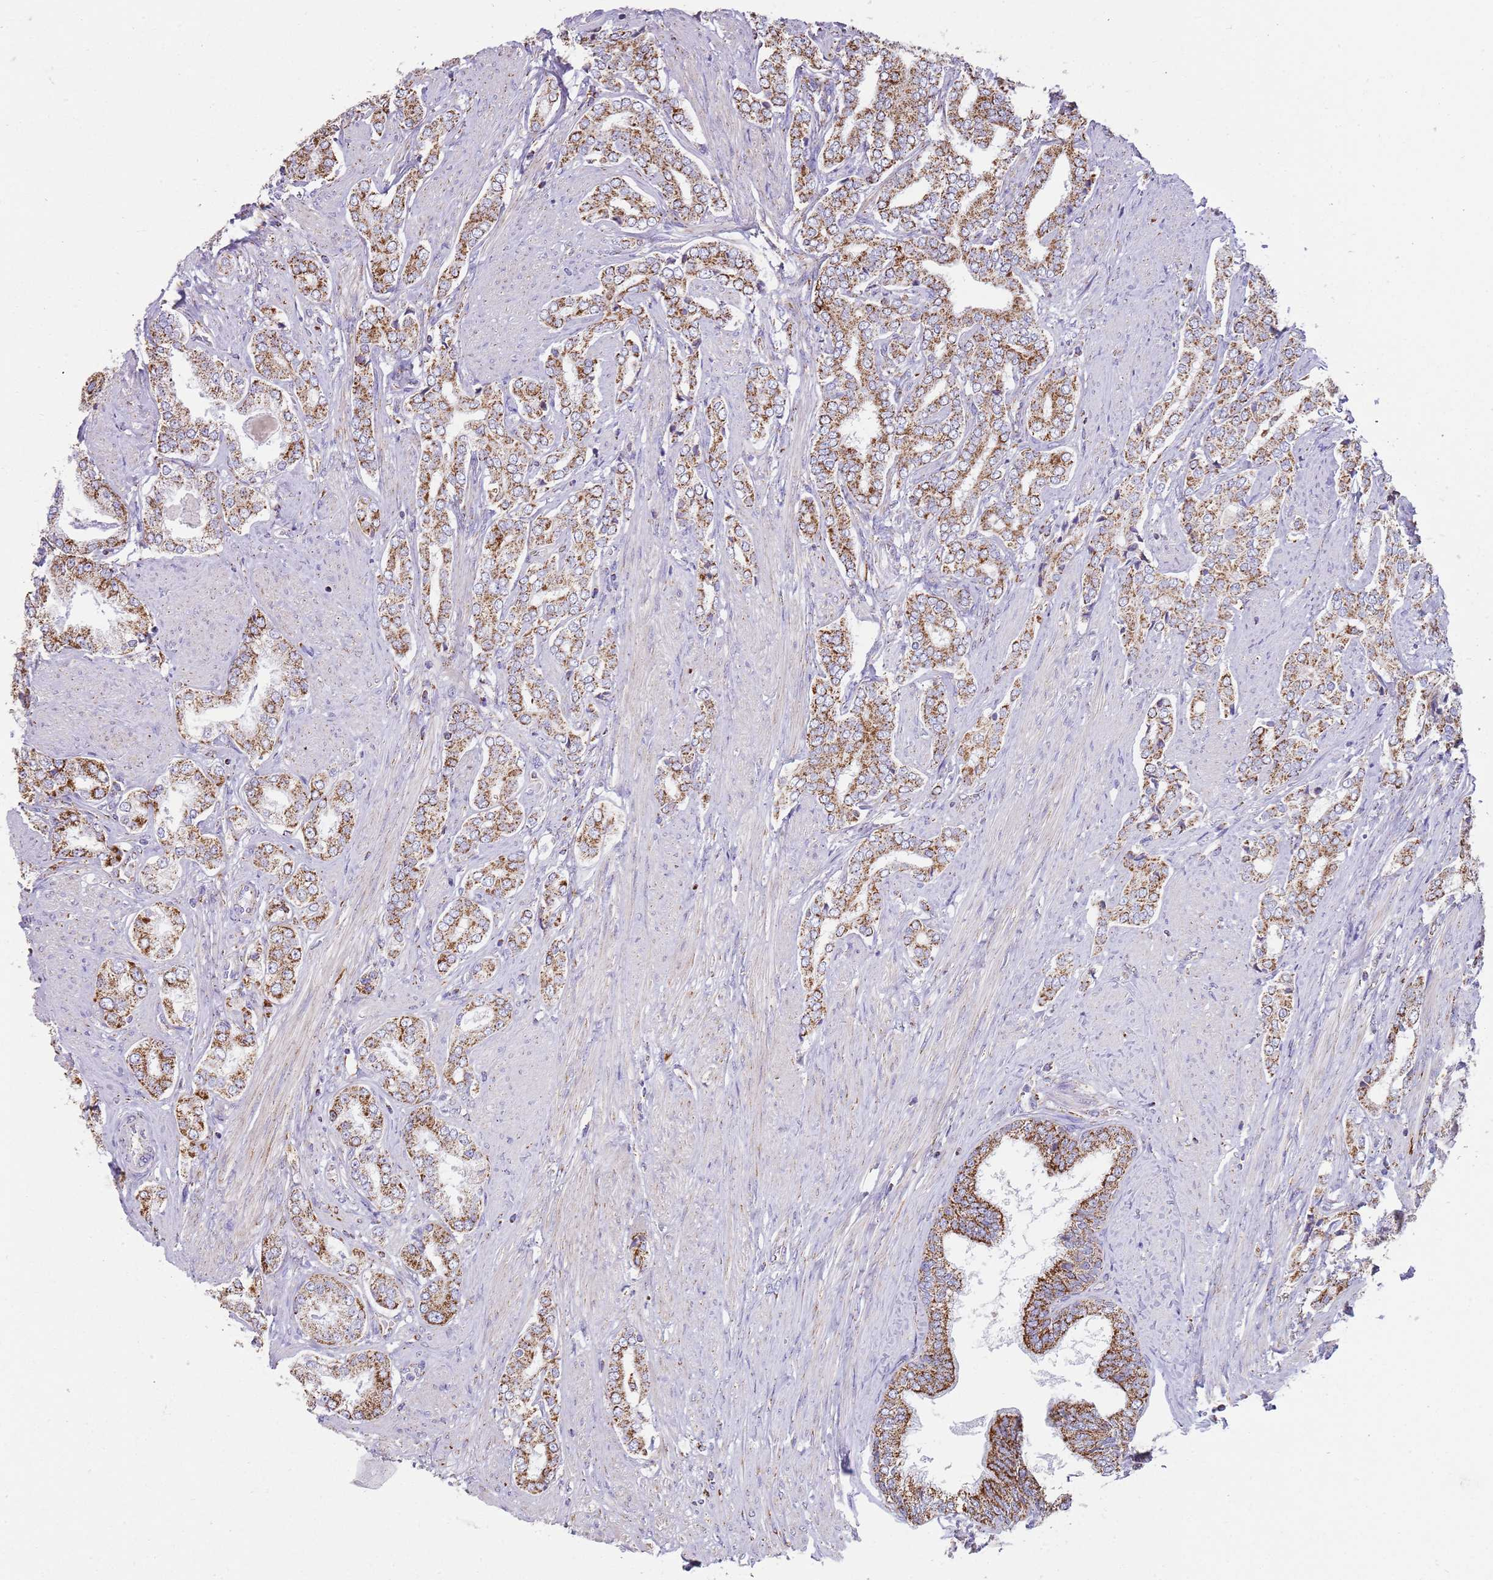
{"staining": {"intensity": "moderate", "quantity": ">75%", "location": "cytoplasmic/membranous"}, "tissue": "prostate cancer", "cell_type": "Tumor cells", "image_type": "cancer", "snomed": [{"axis": "morphology", "description": "Adenocarcinoma, High grade"}, {"axis": "topography", "description": "Prostate"}], "caption": "There is medium levels of moderate cytoplasmic/membranous expression in tumor cells of prostate cancer, as demonstrated by immunohistochemical staining (brown color).", "gene": "TTLL1", "patient": {"sex": "male", "age": 71}}